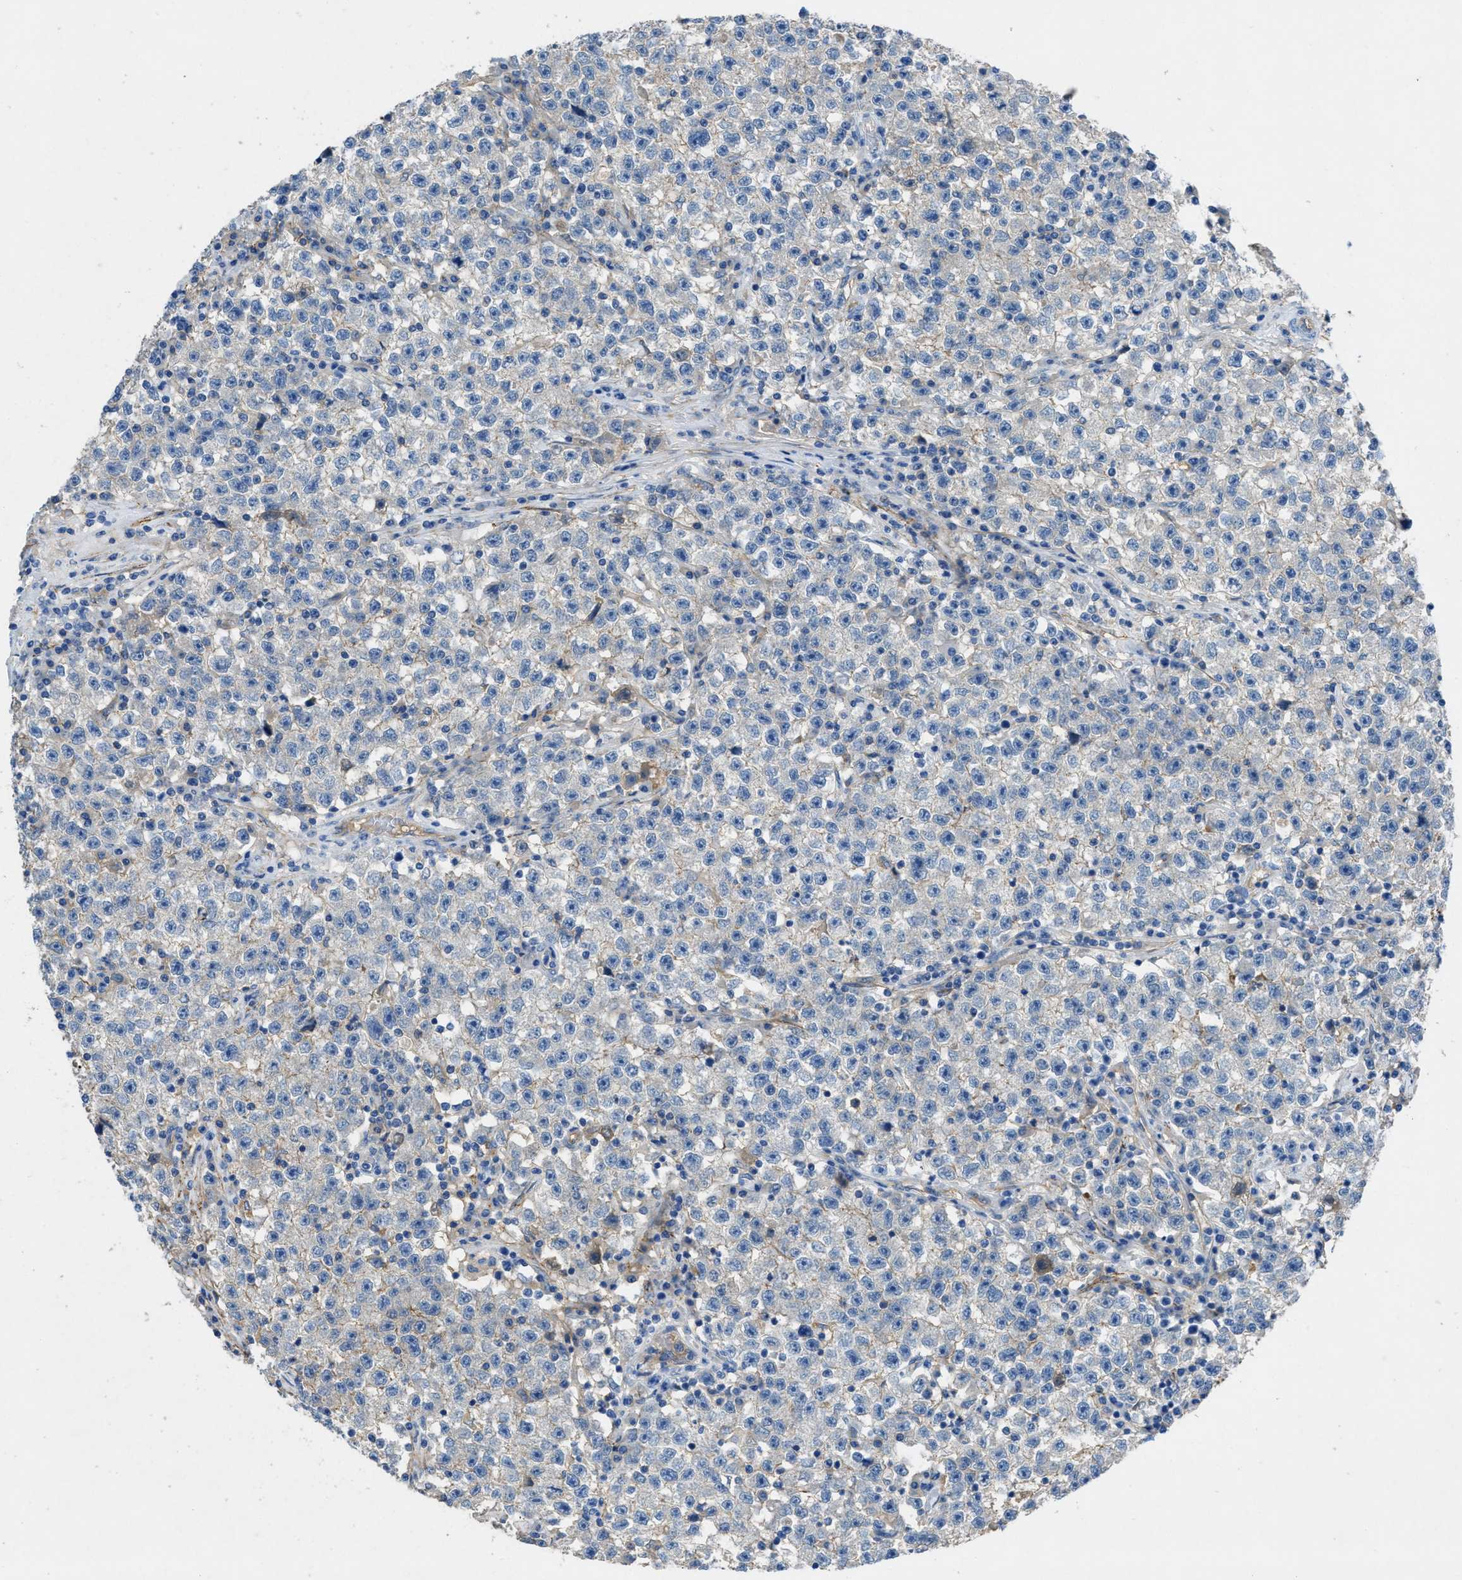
{"staining": {"intensity": "weak", "quantity": "<25%", "location": "cytoplasmic/membranous"}, "tissue": "testis cancer", "cell_type": "Tumor cells", "image_type": "cancer", "snomed": [{"axis": "morphology", "description": "Seminoma, NOS"}, {"axis": "topography", "description": "Testis"}], "caption": "Testis cancer (seminoma) was stained to show a protein in brown. There is no significant positivity in tumor cells.", "gene": "PTGFRN", "patient": {"sex": "male", "age": 22}}